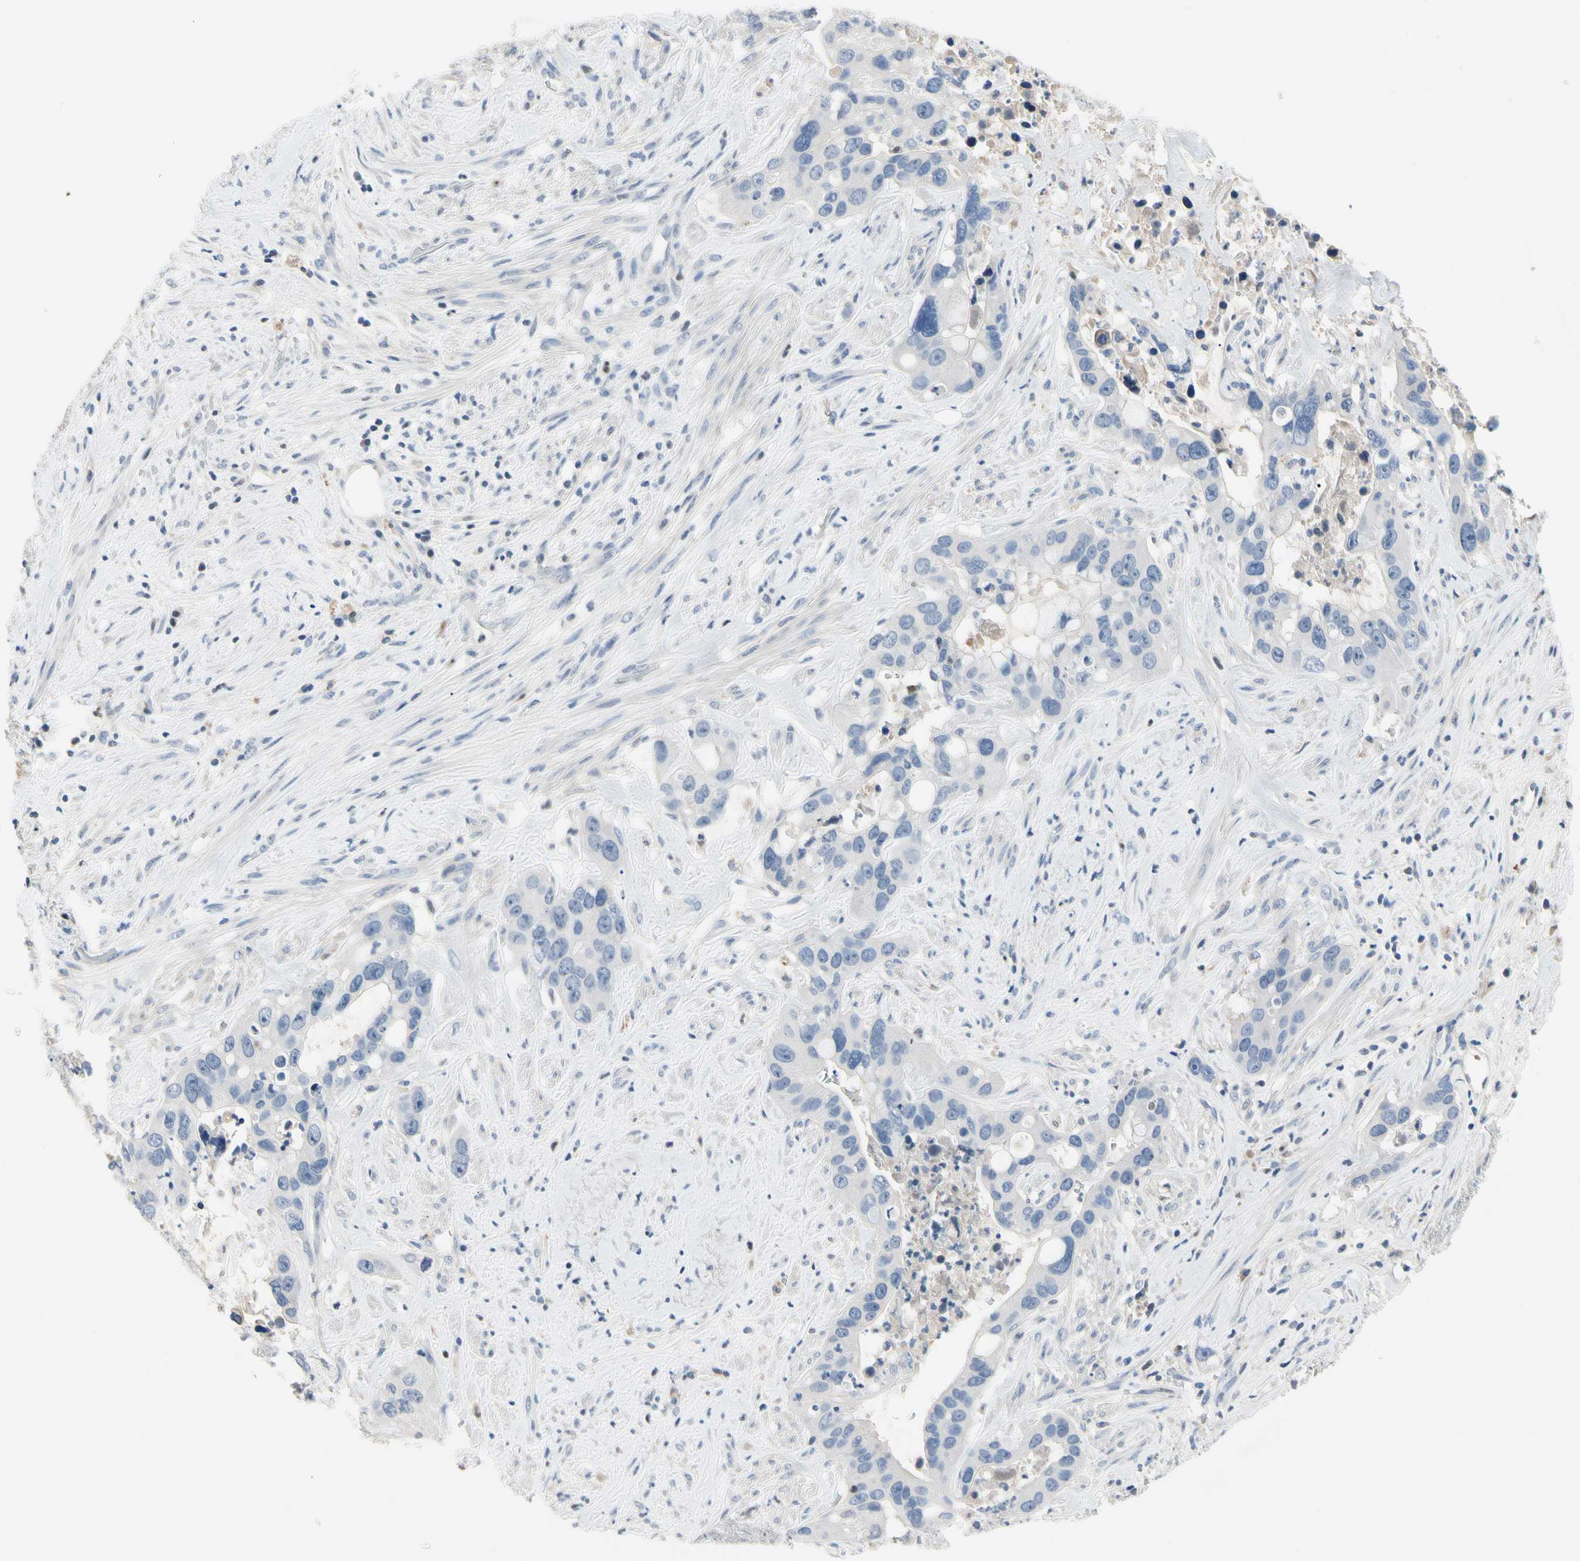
{"staining": {"intensity": "negative", "quantity": "none", "location": "none"}, "tissue": "liver cancer", "cell_type": "Tumor cells", "image_type": "cancer", "snomed": [{"axis": "morphology", "description": "Cholangiocarcinoma"}, {"axis": "topography", "description": "Liver"}], "caption": "An immunohistochemistry histopathology image of cholangiocarcinoma (liver) is shown. There is no staining in tumor cells of cholangiocarcinoma (liver).", "gene": "ECRG4", "patient": {"sex": "female", "age": 65}}